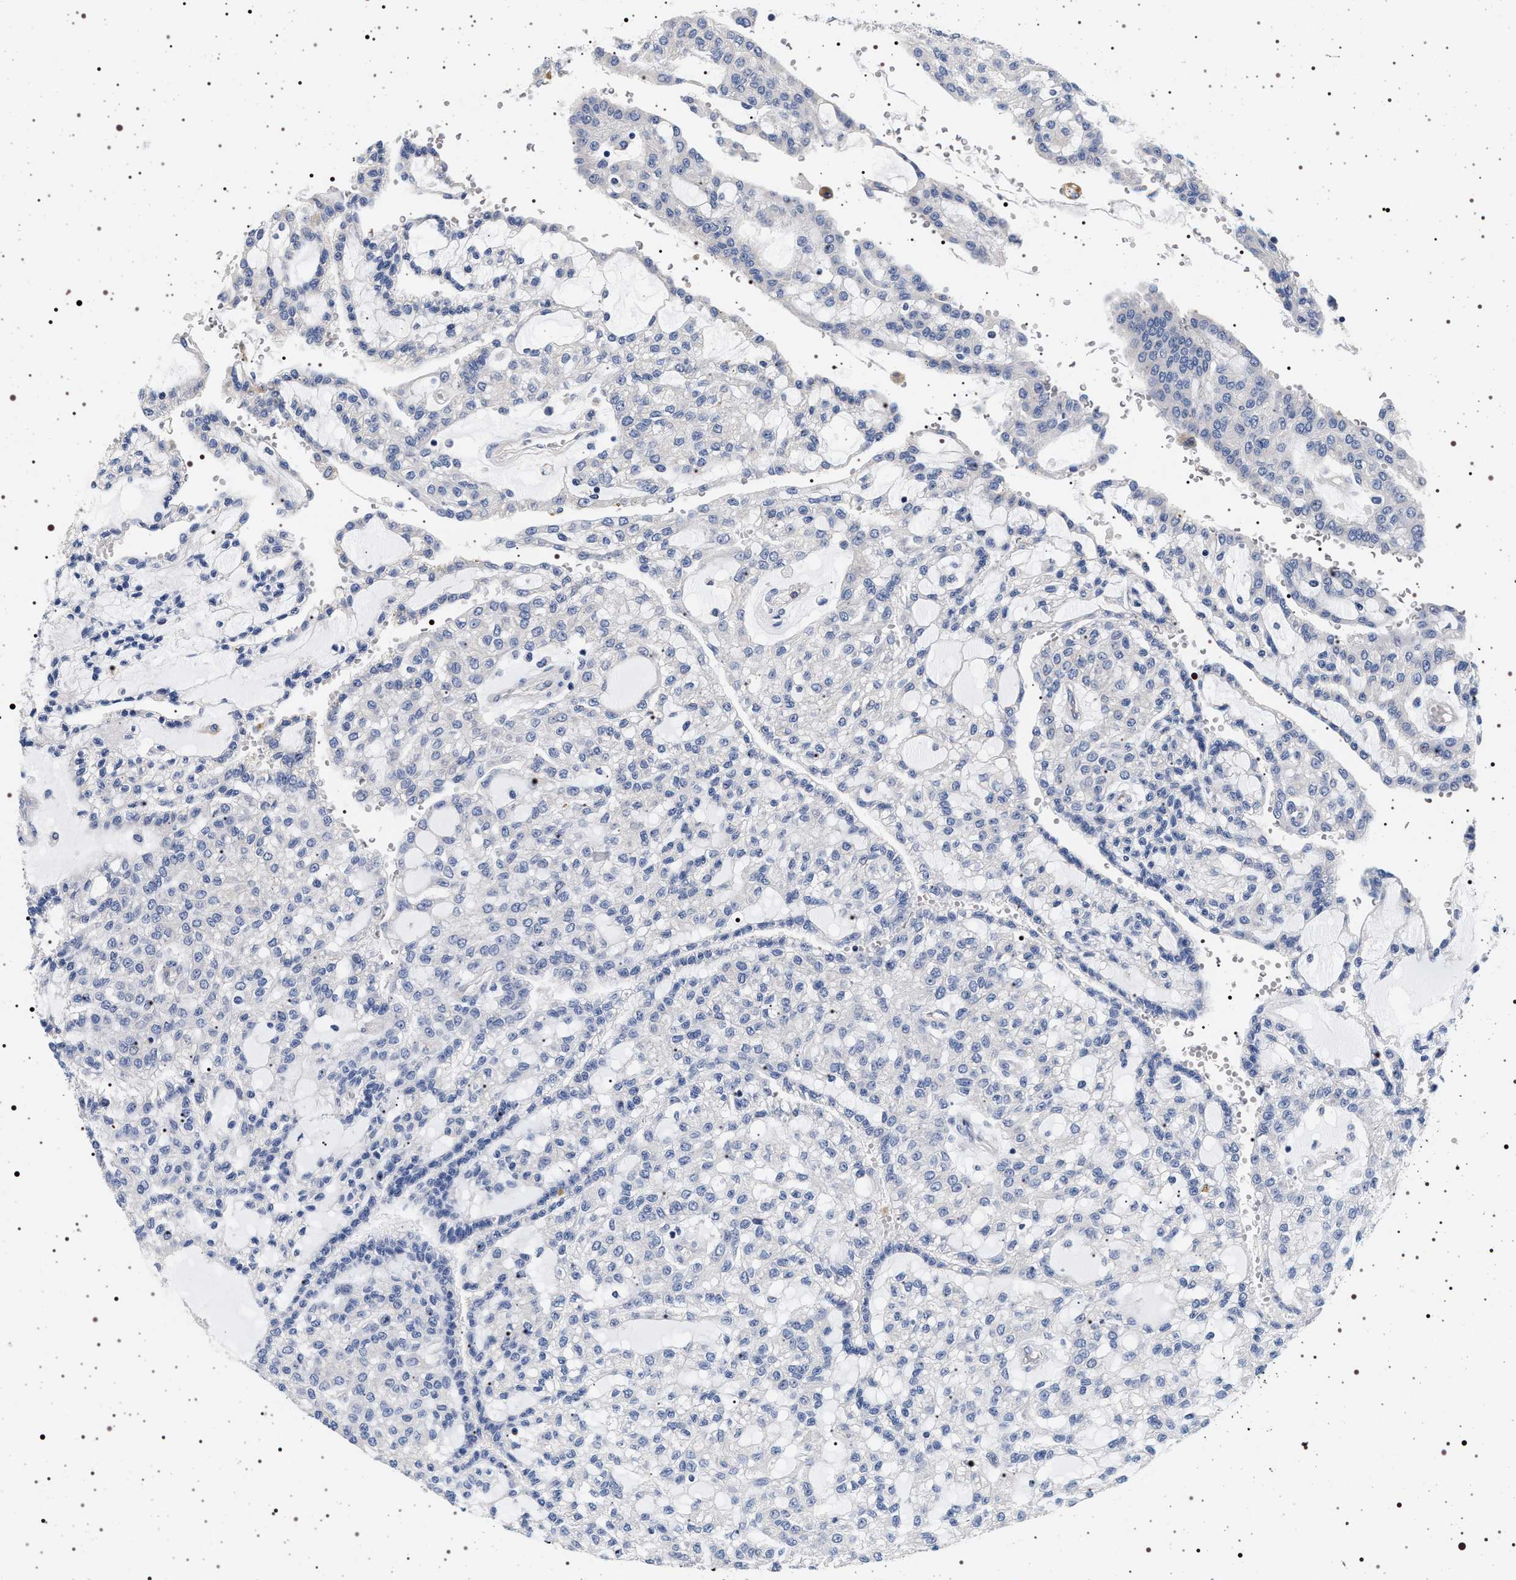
{"staining": {"intensity": "negative", "quantity": "none", "location": "none"}, "tissue": "renal cancer", "cell_type": "Tumor cells", "image_type": "cancer", "snomed": [{"axis": "morphology", "description": "Adenocarcinoma, NOS"}, {"axis": "topography", "description": "Kidney"}], "caption": "DAB (3,3'-diaminobenzidine) immunohistochemical staining of renal cancer (adenocarcinoma) shows no significant staining in tumor cells.", "gene": "HSD17B1", "patient": {"sex": "male", "age": 63}}